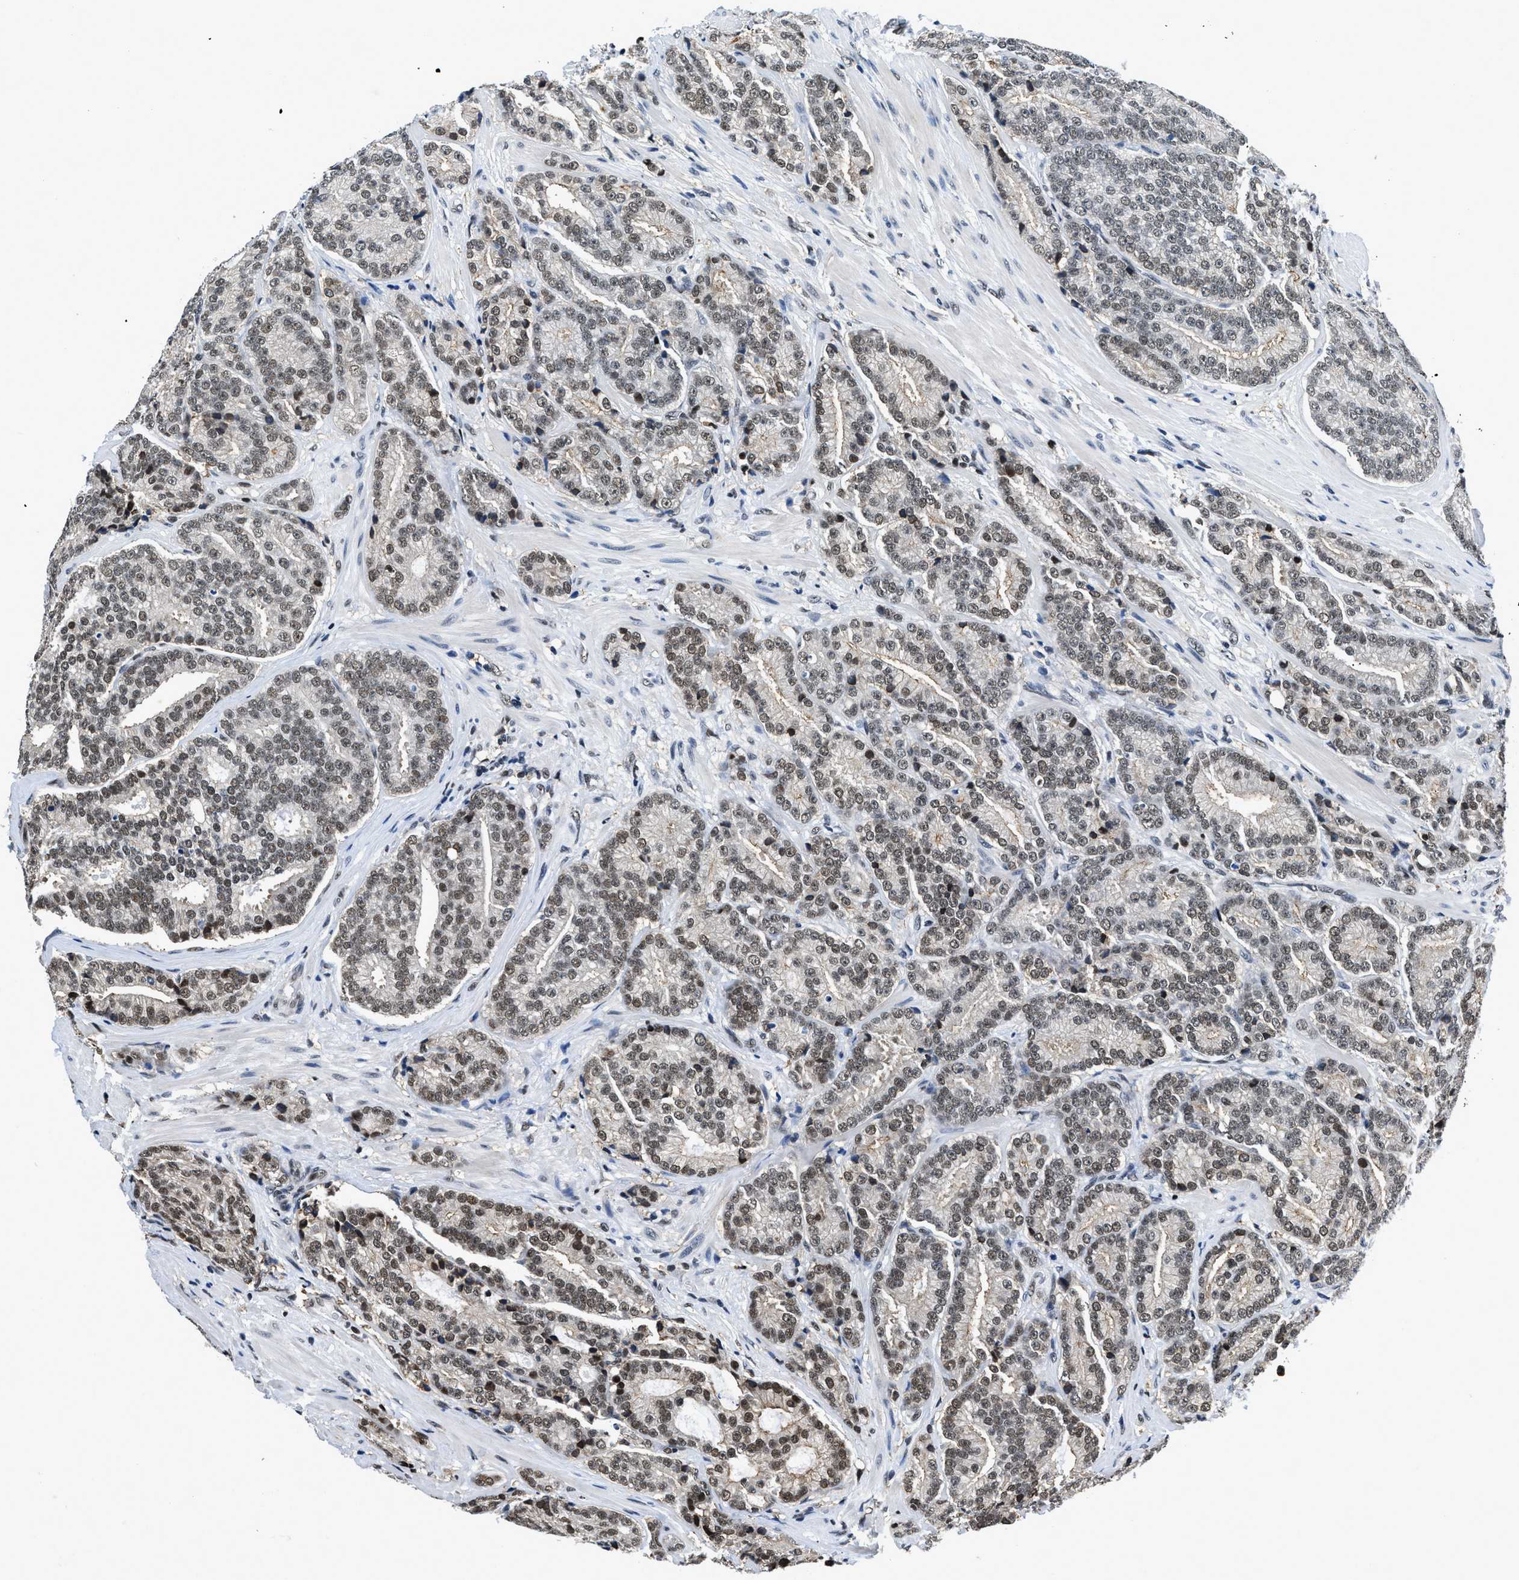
{"staining": {"intensity": "moderate", "quantity": ">75%", "location": "nuclear"}, "tissue": "prostate cancer", "cell_type": "Tumor cells", "image_type": "cancer", "snomed": [{"axis": "morphology", "description": "Adenocarcinoma, High grade"}, {"axis": "topography", "description": "Prostate"}], "caption": "Protein expression analysis of human prostate adenocarcinoma (high-grade) reveals moderate nuclear positivity in about >75% of tumor cells.", "gene": "HNRNPH2", "patient": {"sex": "male", "age": 61}}